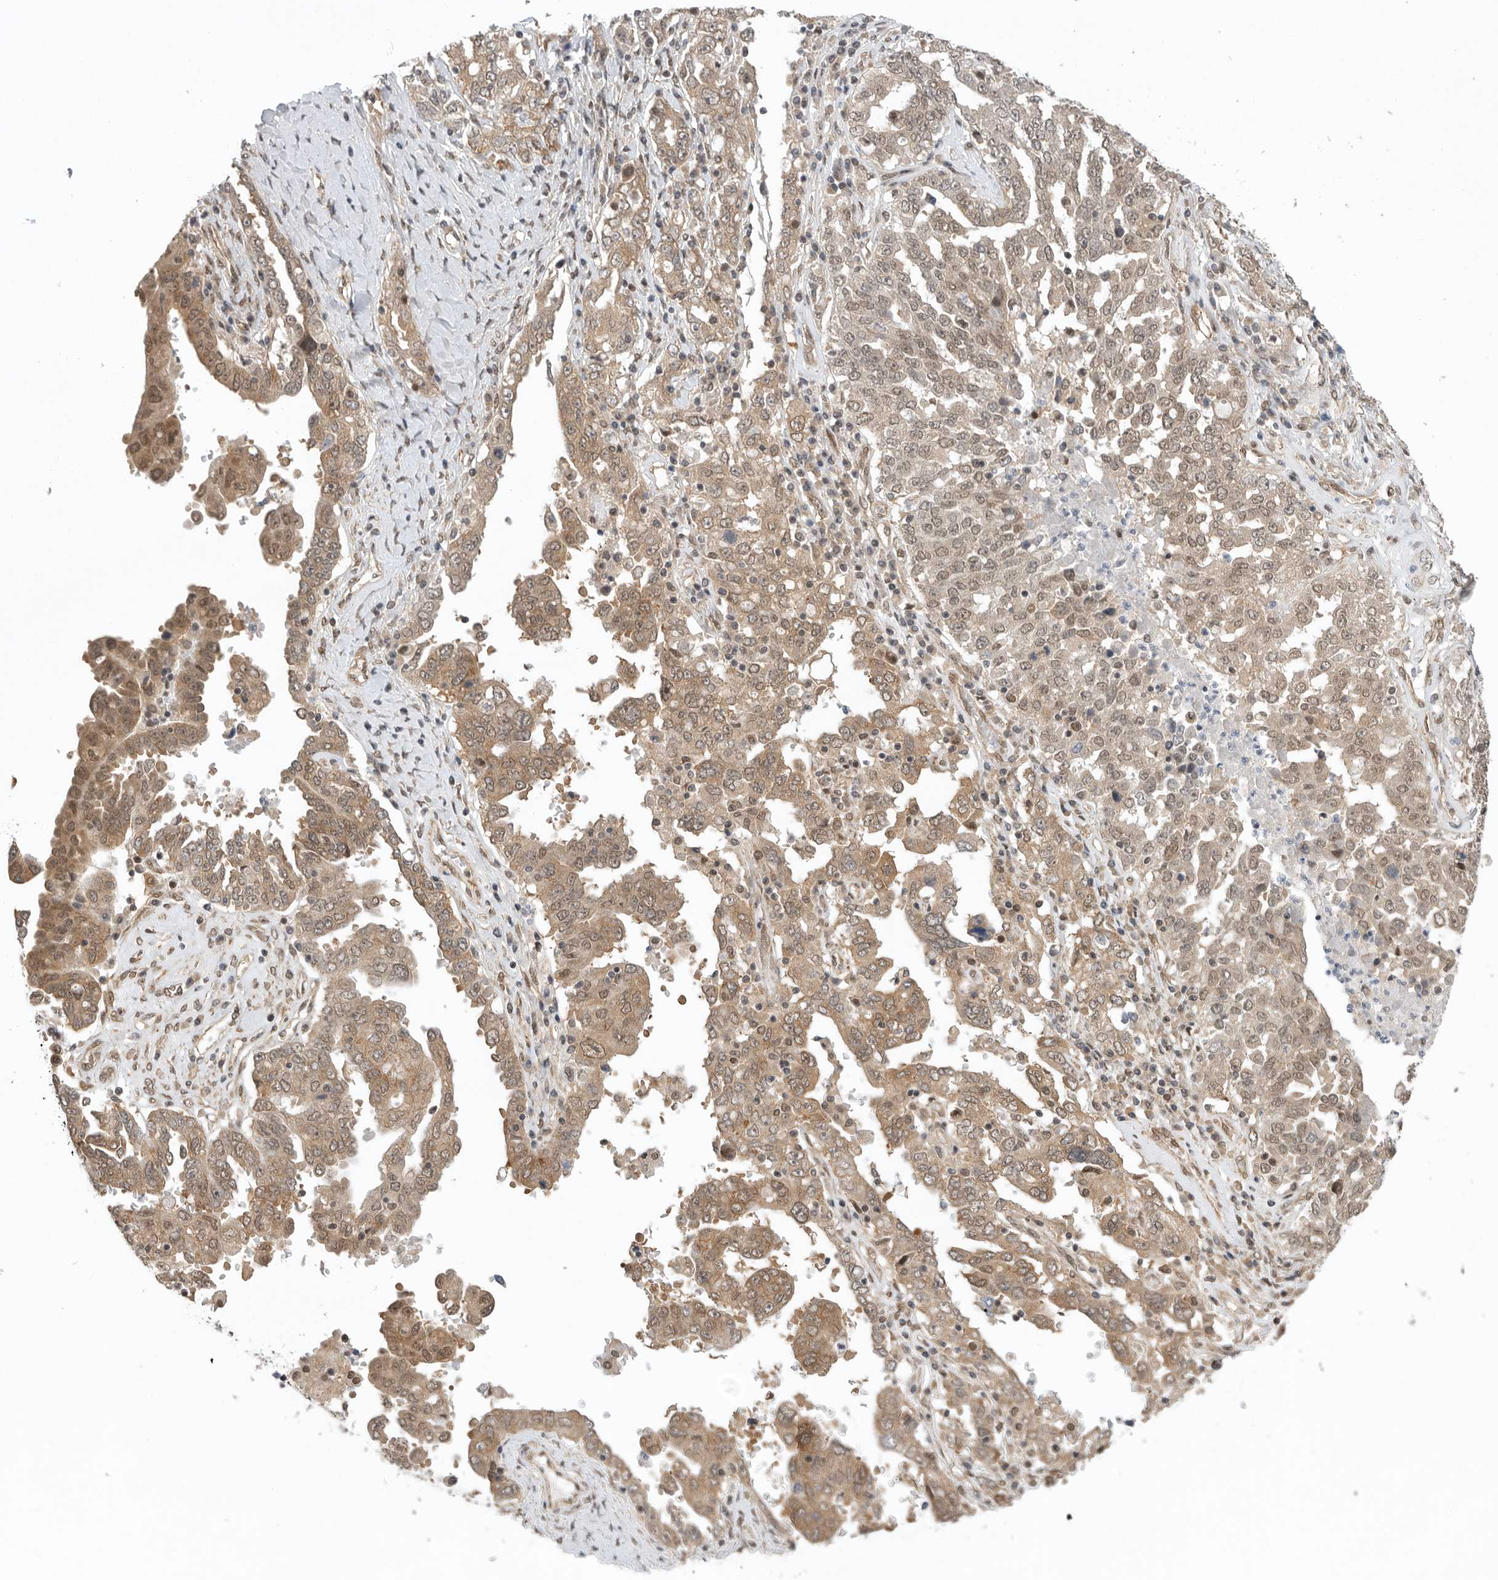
{"staining": {"intensity": "weak", "quantity": ">75%", "location": "cytoplasmic/membranous,nuclear"}, "tissue": "ovarian cancer", "cell_type": "Tumor cells", "image_type": "cancer", "snomed": [{"axis": "morphology", "description": "Carcinoma, endometroid"}, {"axis": "topography", "description": "Ovary"}], "caption": "DAB (3,3'-diaminobenzidine) immunohistochemical staining of ovarian cancer shows weak cytoplasmic/membranous and nuclear protein positivity in approximately >75% of tumor cells. The staining is performed using DAB (3,3'-diaminobenzidine) brown chromogen to label protein expression. The nuclei are counter-stained blue using hematoxylin.", "gene": "VPS50", "patient": {"sex": "female", "age": 62}}